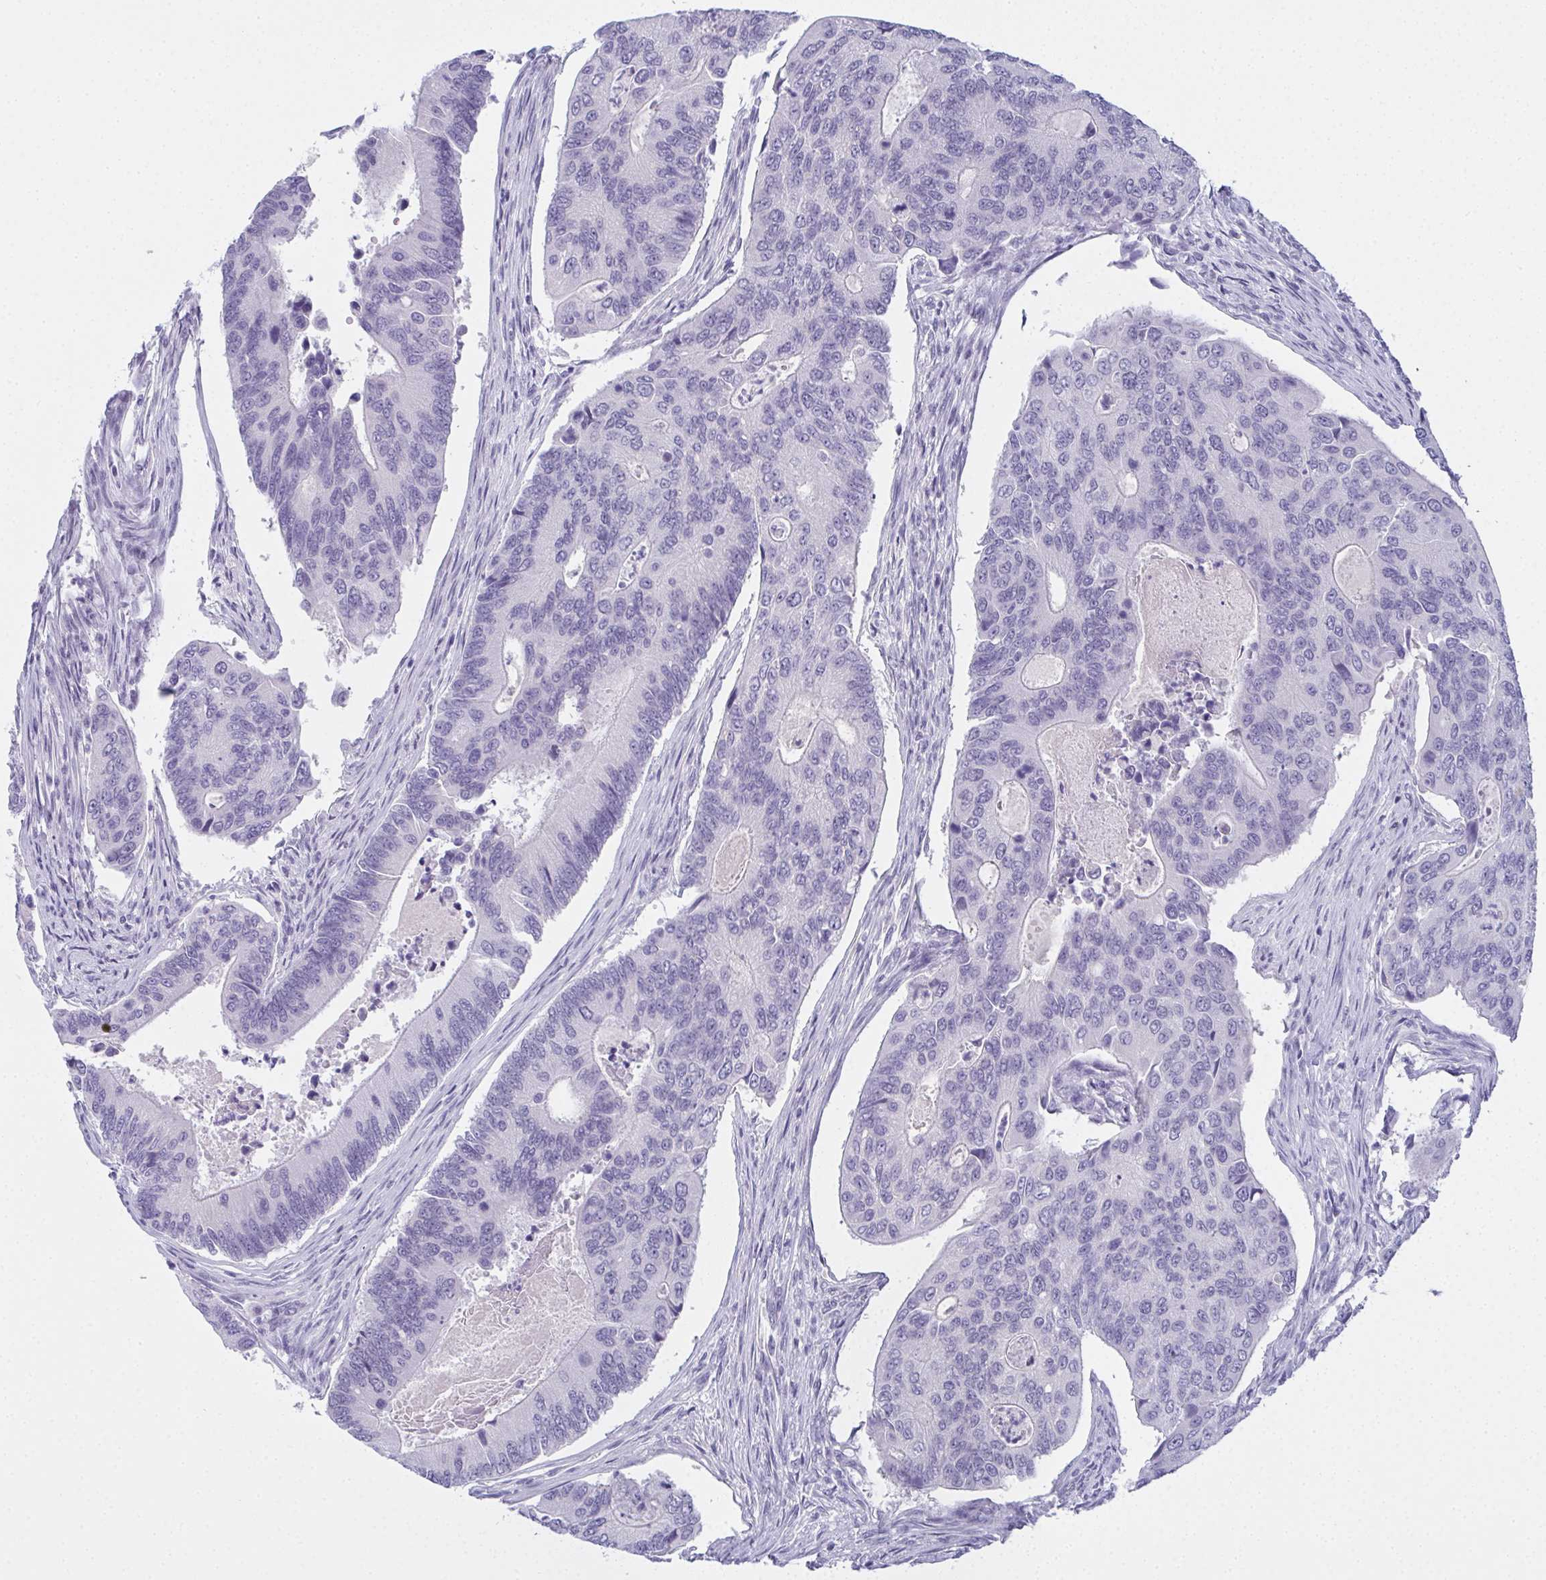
{"staining": {"intensity": "negative", "quantity": "none", "location": "none"}, "tissue": "colorectal cancer", "cell_type": "Tumor cells", "image_type": "cancer", "snomed": [{"axis": "morphology", "description": "Adenocarcinoma, NOS"}, {"axis": "topography", "description": "Colon"}], "caption": "Tumor cells are negative for protein expression in human colorectal cancer (adenocarcinoma).", "gene": "SLC36A2", "patient": {"sex": "female", "age": 67}}